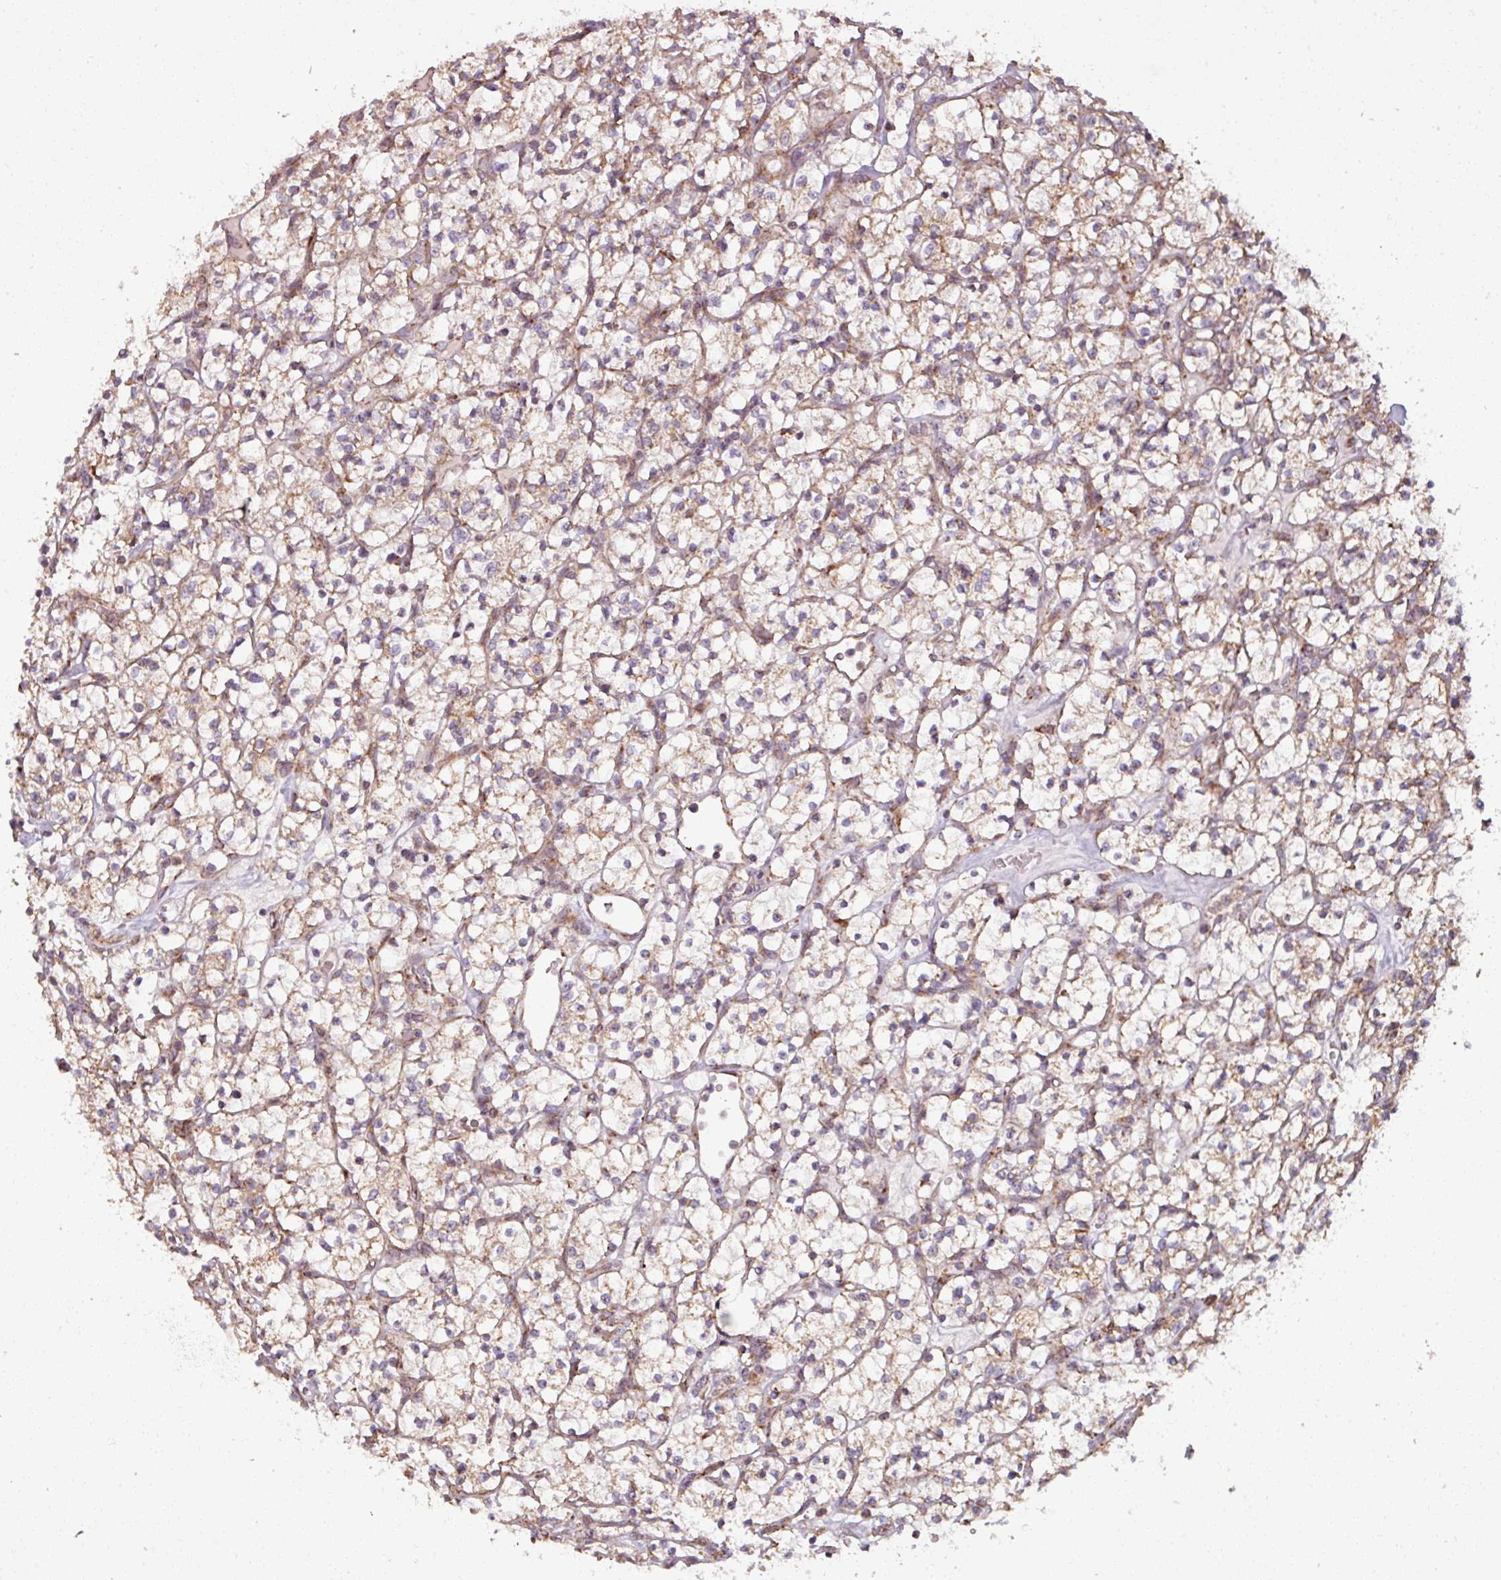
{"staining": {"intensity": "weak", "quantity": "25%-75%", "location": "cytoplasmic/membranous"}, "tissue": "renal cancer", "cell_type": "Tumor cells", "image_type": "cancer", "snomed": [{"axis": "morphology", "description": "Adenocarcinoma, NOS"}, {"axis": "topography", "description": "Kidney"}], "caption": "This photomicrograph displays immunohistochemistry (IHC) staining of human adenocarcinoma (renal), with low weak cytoplasmic/membranous expression in about 25%-75% of tumor cells.", "gene": "MAGT1", "patient": {"sex": "female", "age": 64}}